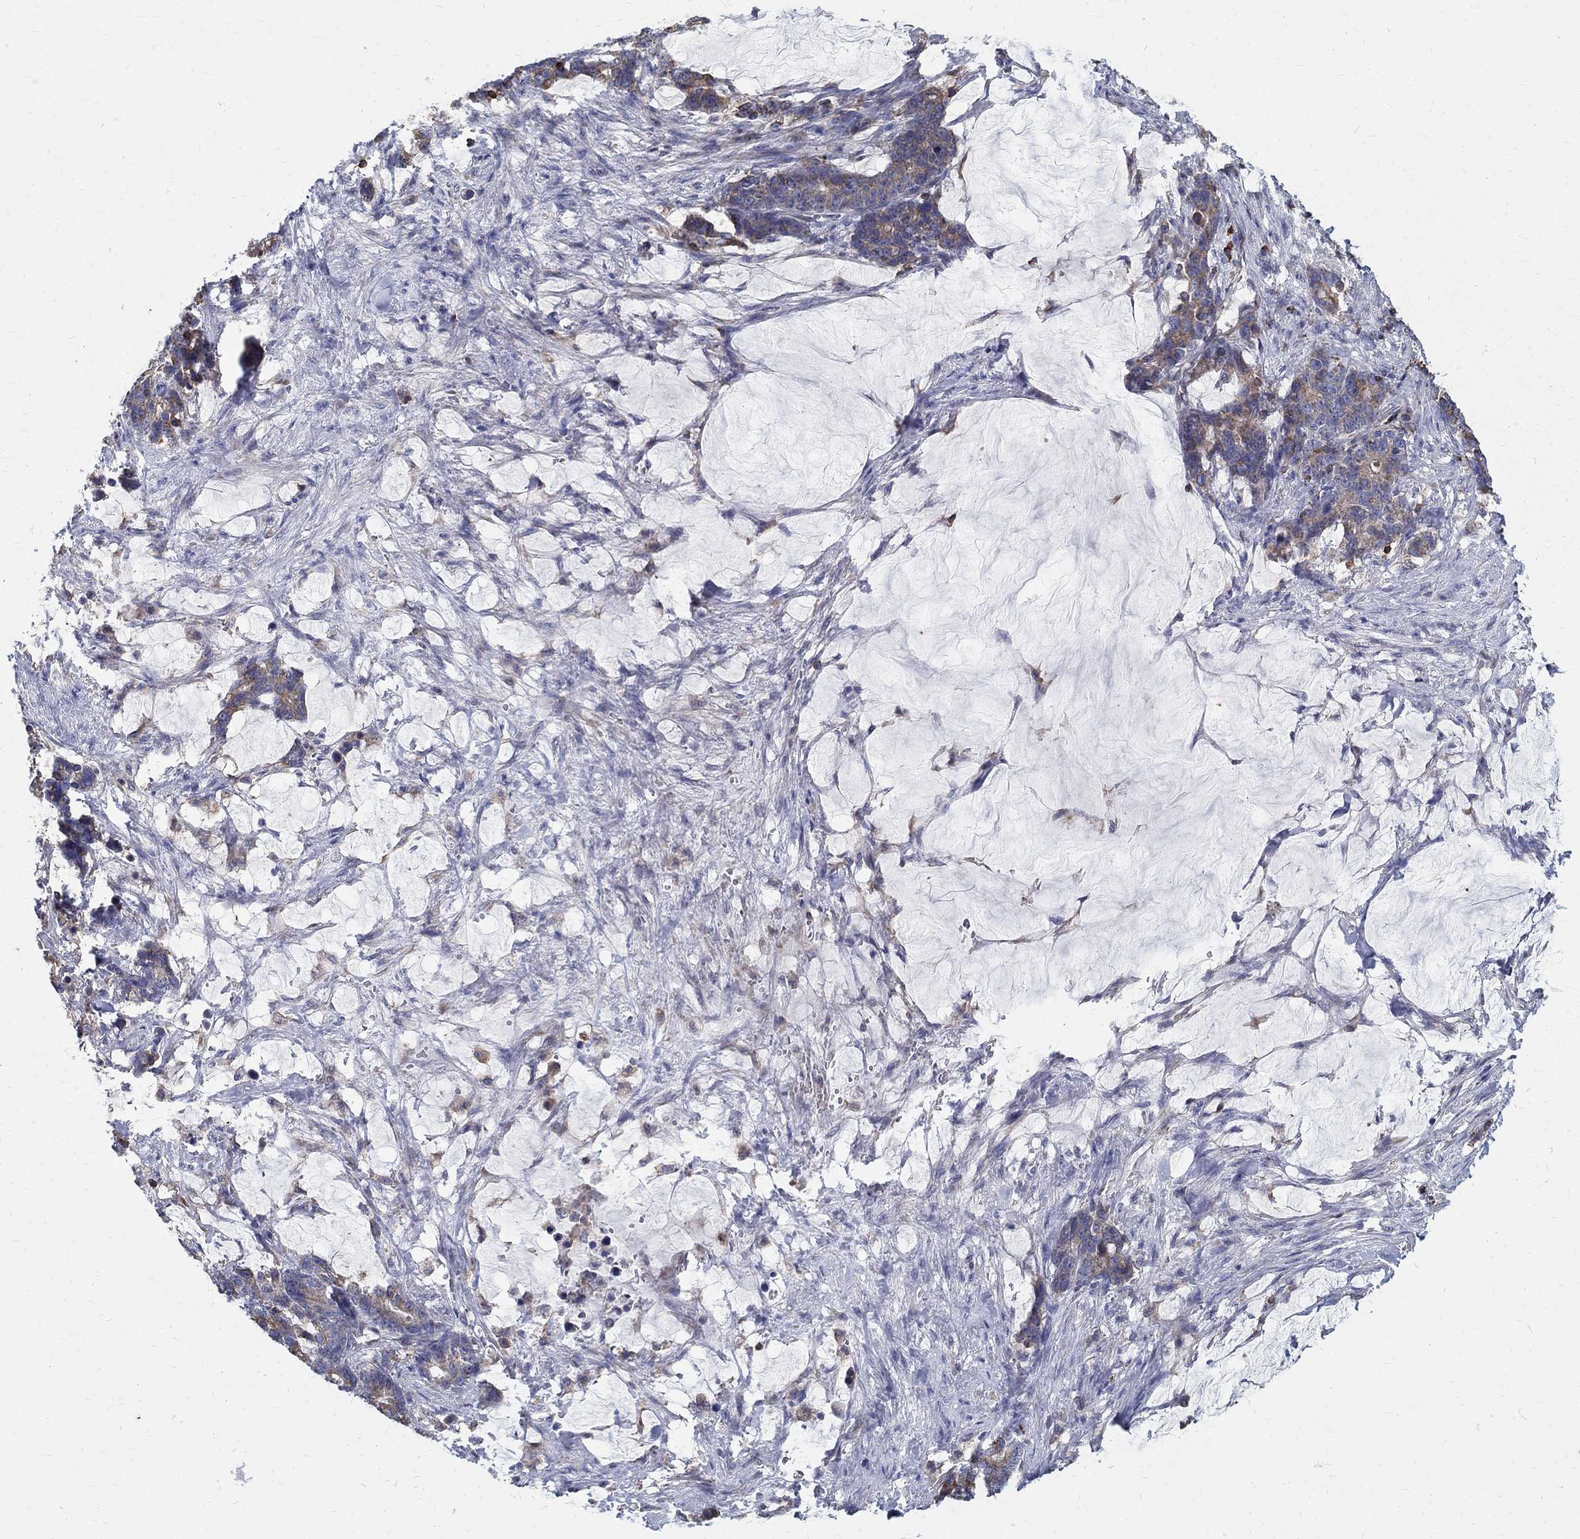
{"staining": {"intensity": "weak", "quantity": ">75%", "location": "cytoplasmic/membranous"}, "tissue": "stomach cancer", "cell_type": "Tumor cells", "image_type": "cancer", "snomed": [{"axis": "morphology", "description": "Normal tissue, NOS"}, {"axis": "morphology", "description": "Adenocarcinoma, NOS"}, {"axis": "topography", "description": "Stomach"}], "caption": "The photomicrograph displays immunohistochemical staining of stomach adenocarcinoma. There is weak cytoplasmic/membranous staining is identified in approximately >75% of tumor cells. (DAB = brown stain, brightfield microscopy at high magnification).", "gene": "AGAP2", "patient": {"sex": "female", "age": 64}}